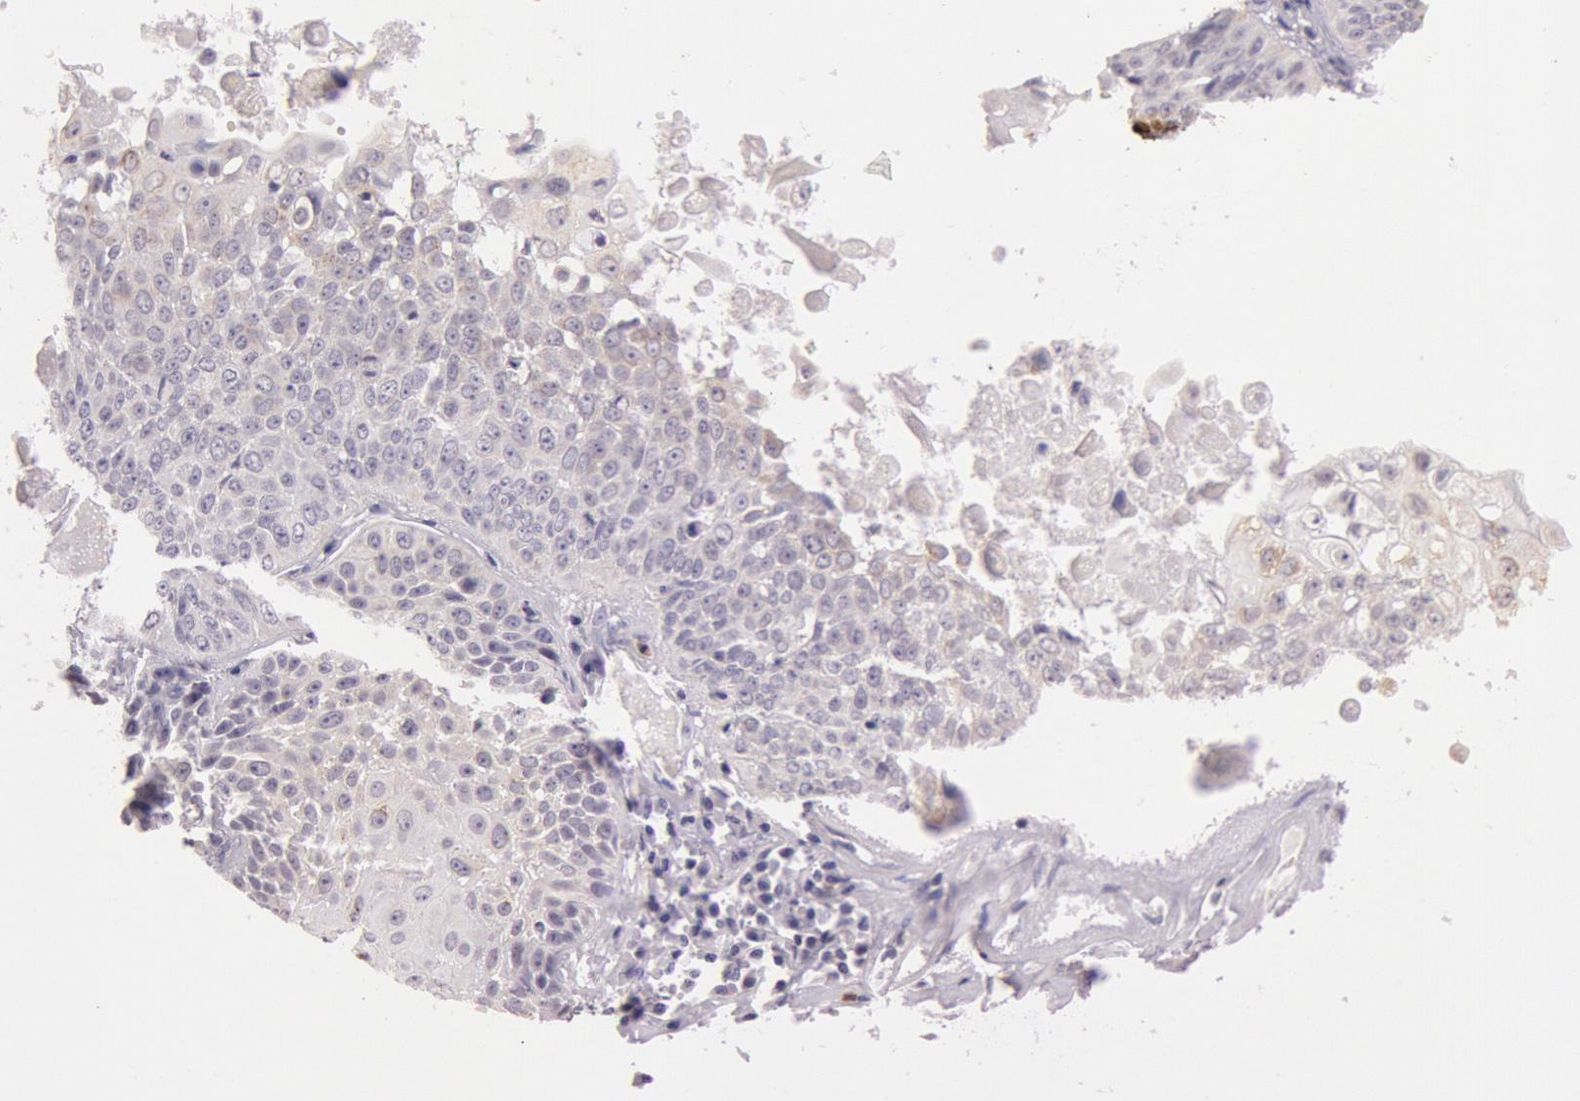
{"staining": {"intensity": "negative", "quantity": "none", "location": "none"}, "tissue": "lung cancer", "cell_type": "Tumor cells", "image_type": "cancer", "snomed": [{"axis": "morphology", "description": "Adenocarcinoma, NOS"}, {"axis": "topography", "description": "Lung"}], "caption": "DAB immunohistochemical staining of adenocarcinoma (lung) exhibits no significant expression in tumor cells.", "gene": "KDM6A", "patient": {"sex": "male", "age": 60}}